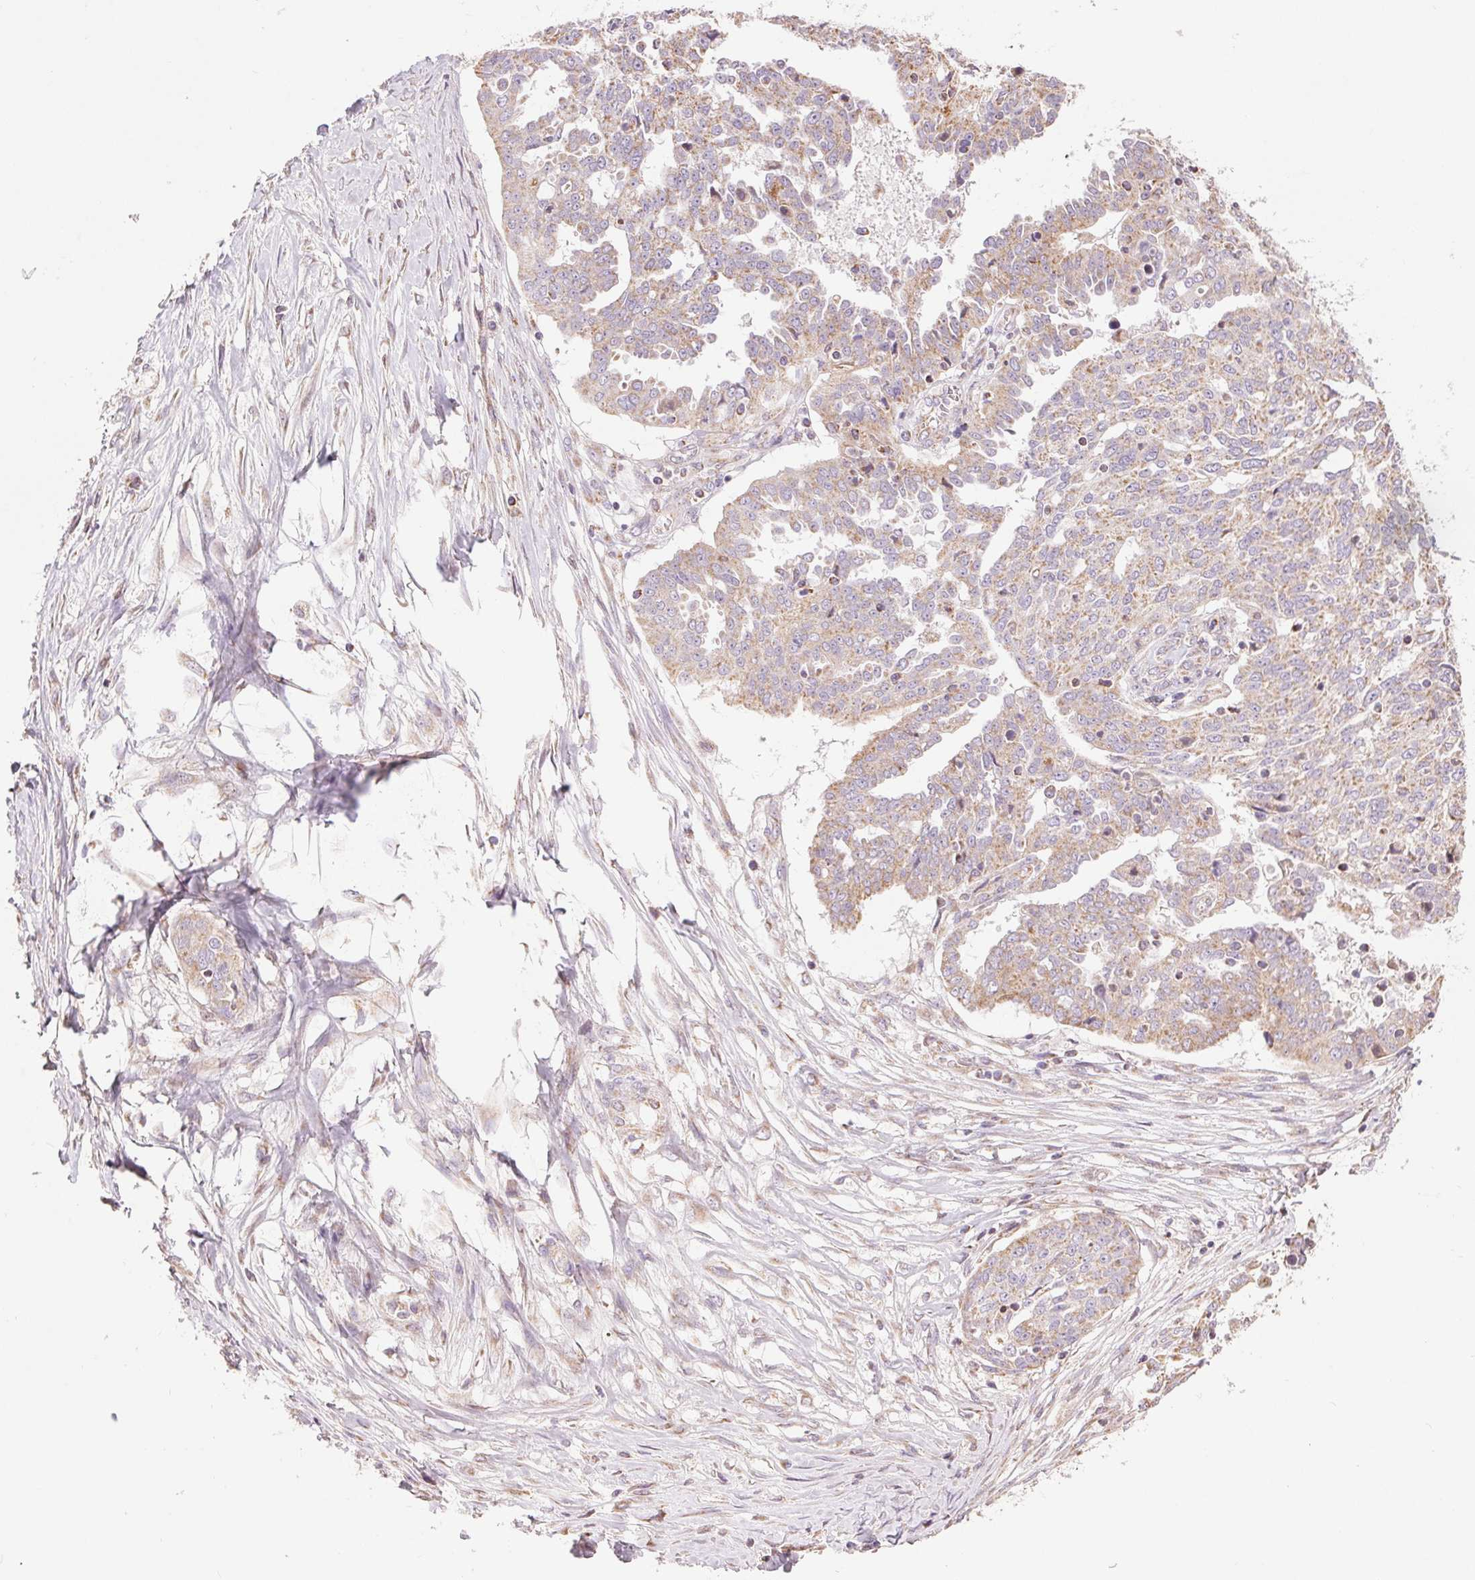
{"staining": {"intensity": "weak", "quantity": ">75%", "location": "cytoplasmic/membranous"}, "tissue": "ovarian cancer", "cell_type": "Tumor cells", "image_type": "cancer", "snomed": [{"axis": "morphology", "description": "Cystadenocarcinoma, serous, NOS"}, {"axis": "topography", "description": "Ovary"}], "caption": "A histopathology image of serous cystadenocarcinoma (ovarian) stained for a protein shows weak cytoplasmic/membranous brown staining in tumor cells.", "gene": "DGUOK", "patient": {"sex": "female", "age": 67}}